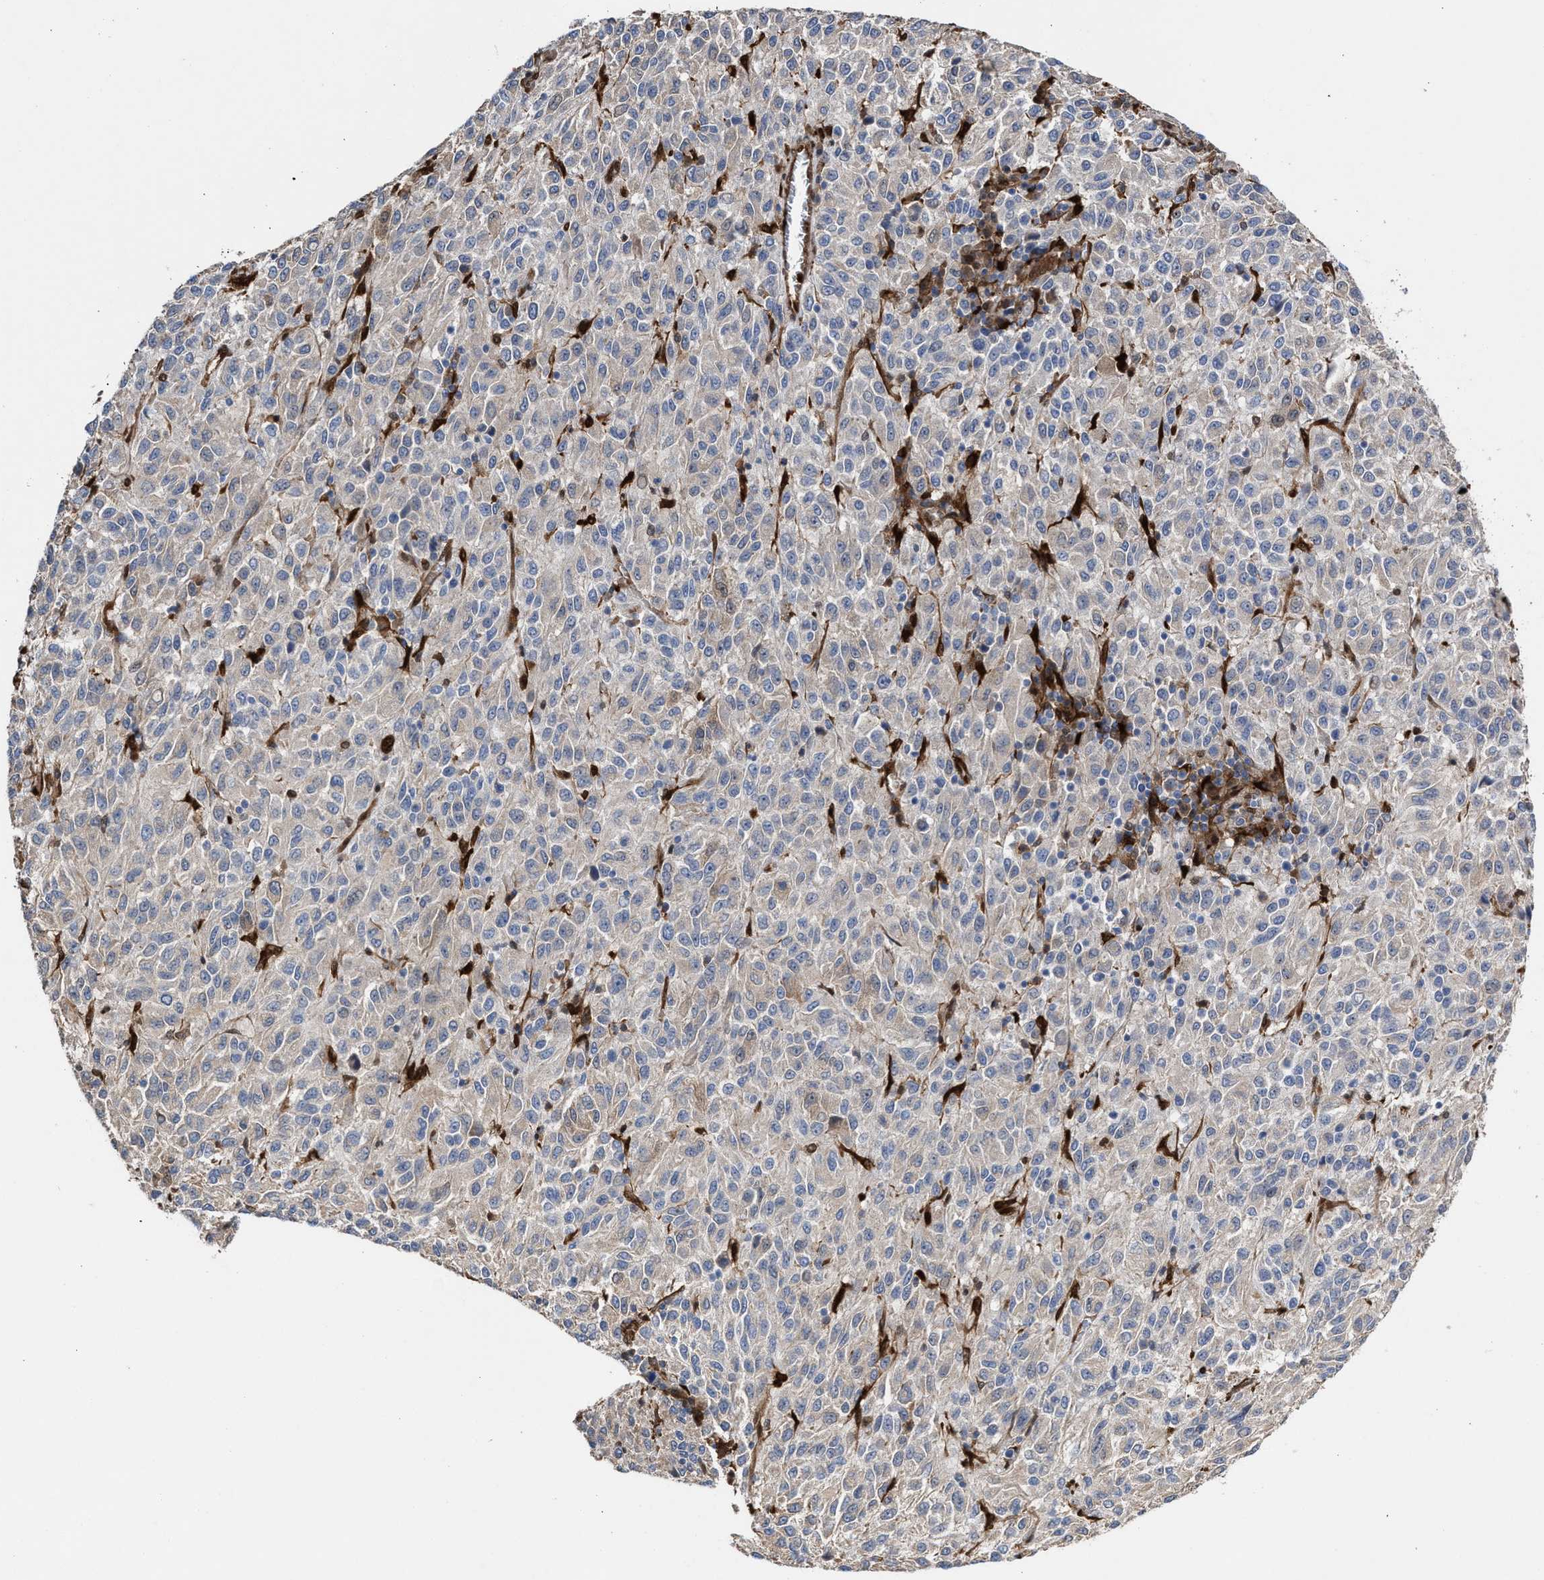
{"staining": {"intensity": "negative", "quantity": "none", "location": "none"}, "tissue": "melanoma", "cell_type": "Tumor cells", "image_type": "cancer", "snomed": [{"axis": "morphology", "description": "Malignant melanoma, Metastatic site"}, {"axis": "topography", "description": "Lung"}], "caption": "DAB (3,3'-diaminobenzidine) immunohistochemical staining of malignant melanoma (metastatic site) displays no significant staining in tumor cells.", "gene": "TP53I3", "patient": {"sex": "male", "age": 64}}